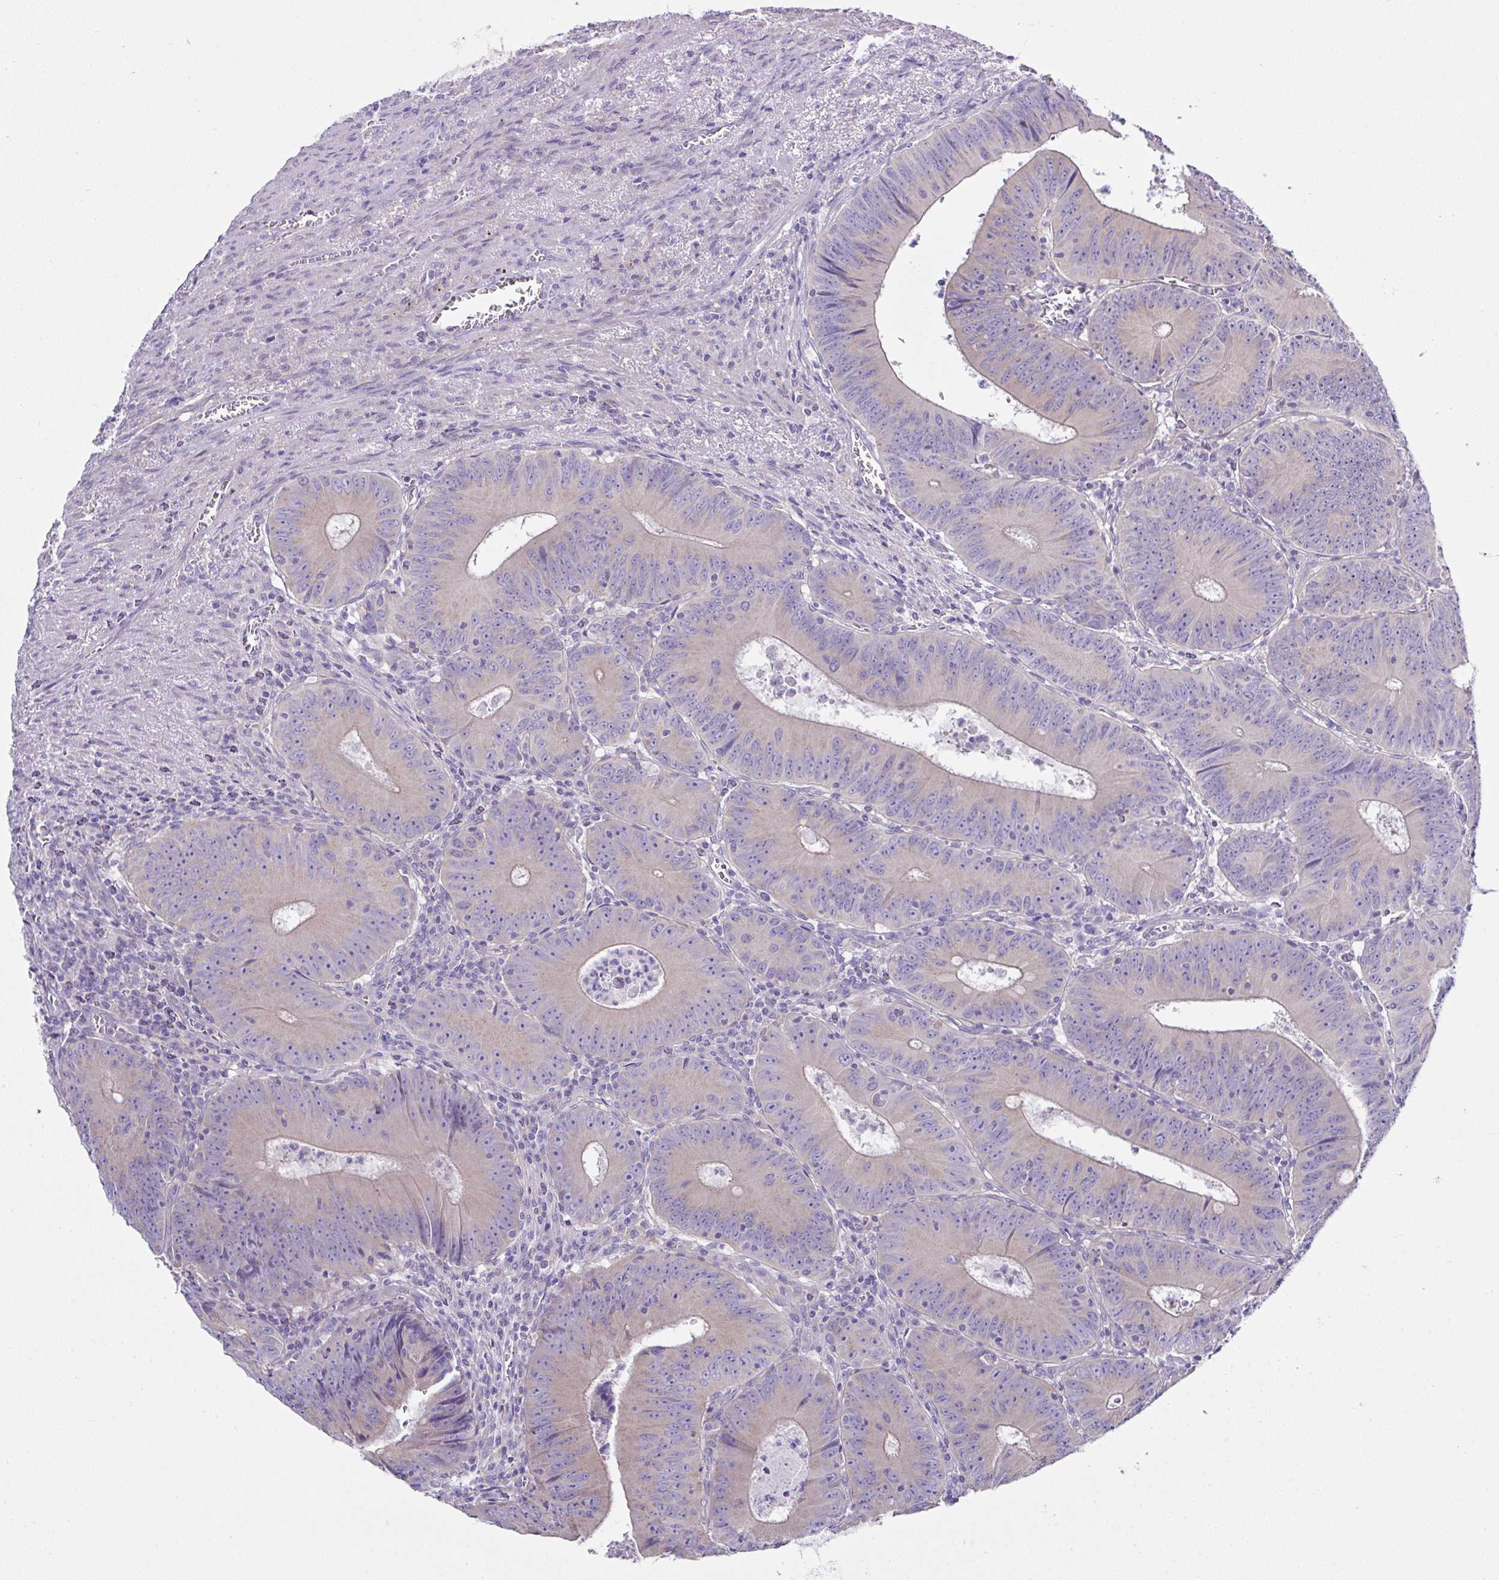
{"staining": {"intensity": "weak", "quantity": "25%-75%", "location": "cytoplasmic/membranous"}, "tissue": "colorectal cancer", "cell_type": "Tumor cells", "image_type": "cancer", "snomed": [{"axis": "morphology", "description": "Adenocarcinoma, NOS"}, {"axis": "topography", "description": "Rectum"}], "caption": "Immunohistochemical staining of human colorectal cancer shows weak cytoplasmic/membranous protein staining in approximately 25%-75% of tumor cells.", "gene": "OR4P4", "patient": {"sex": "female", "age": 72}}